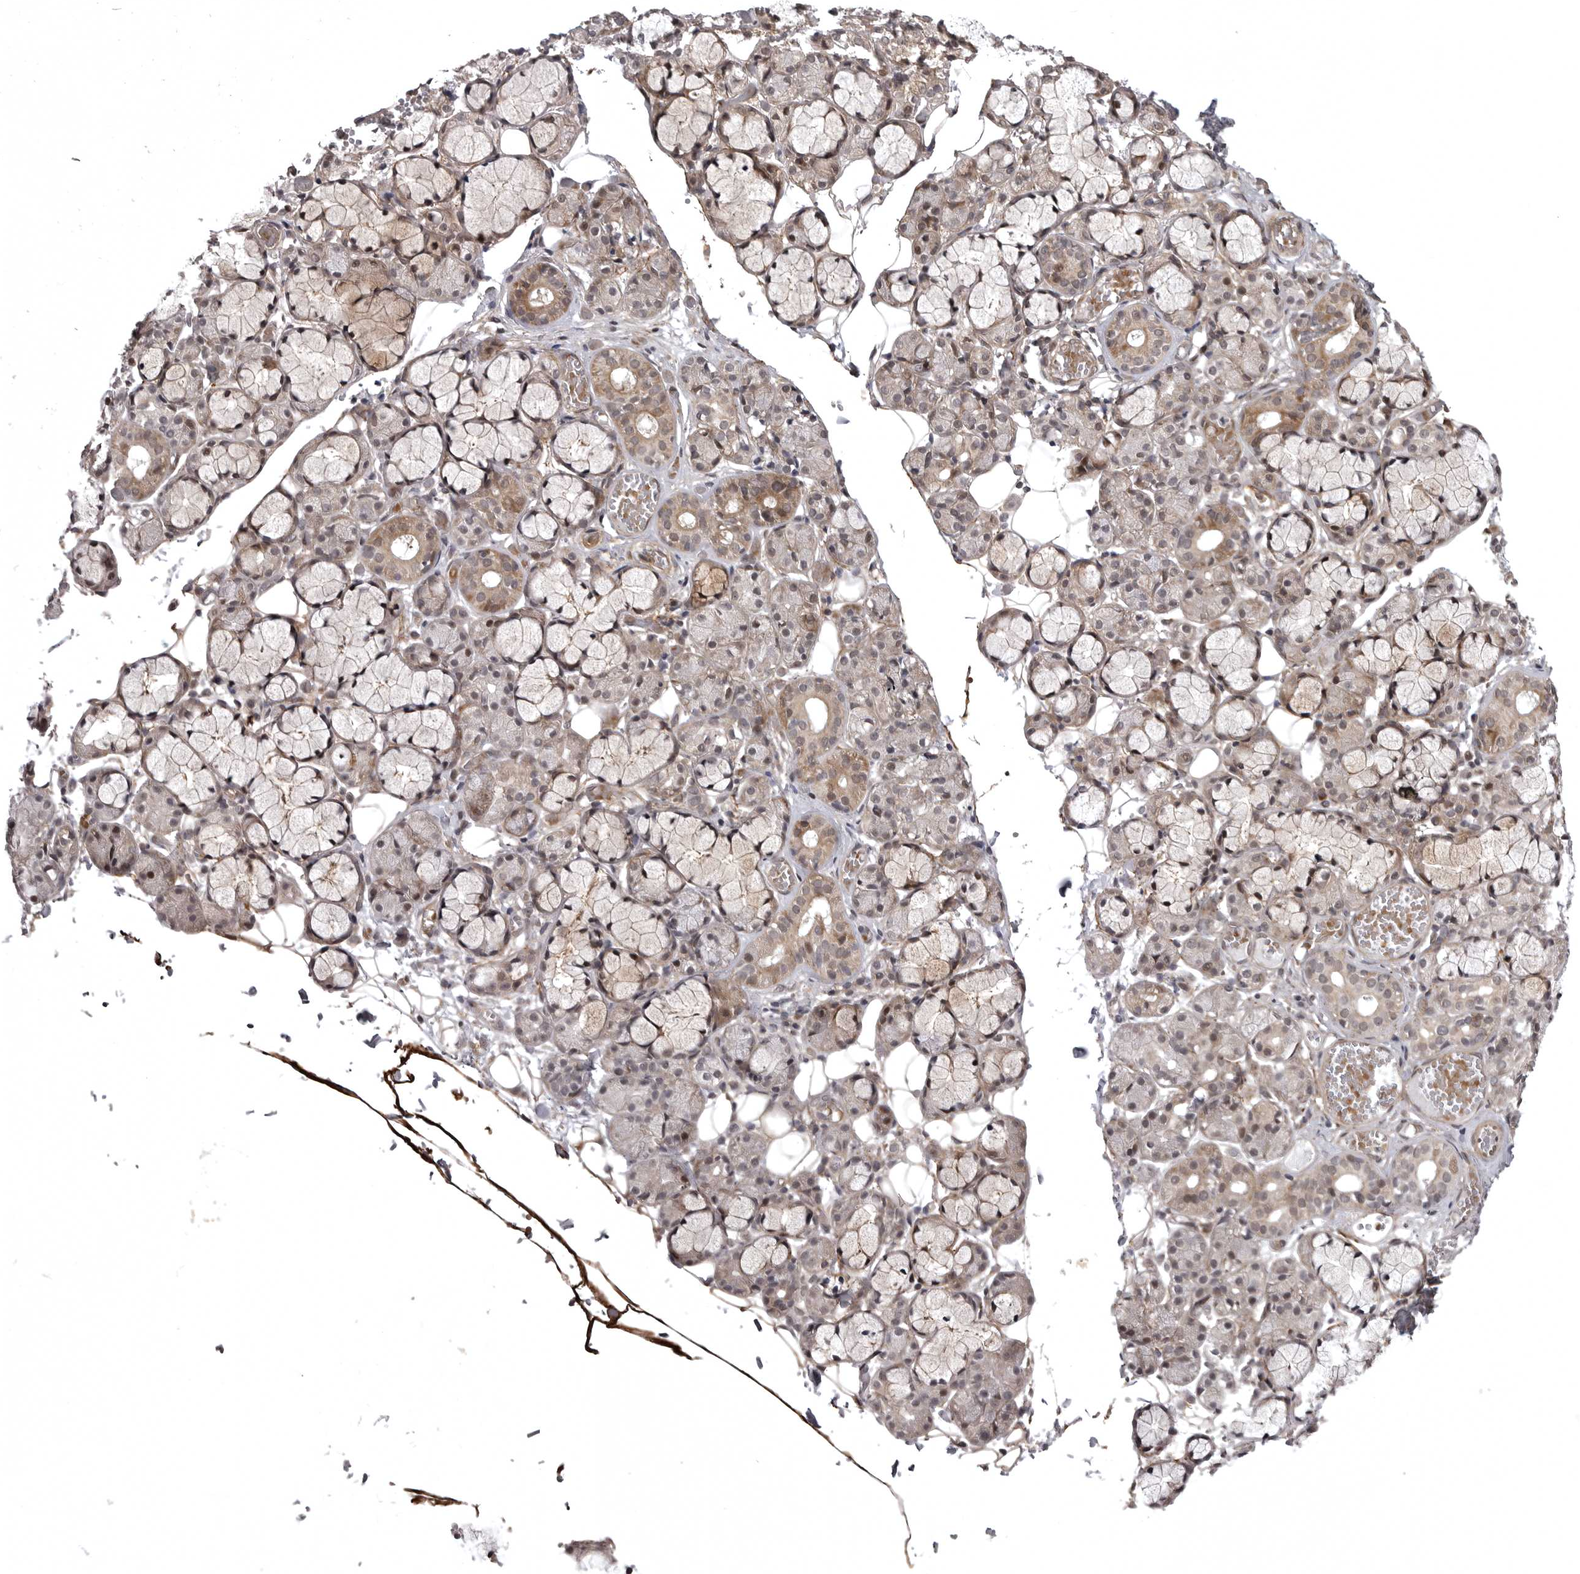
{"staining": {"intensity": "moderate", "quantity": "25%-75%", "location": "cytoplasmic/membranous,nuclear"}, "tissue": "salivary gland", "cell_type": "Glandular cells", "image_type": "normal", "snomed": [{"axis": "morphology", "description": "Normal tissue, NOS"}, {"axis": "topography", "description": "Salivary gland"}], "caption": "A brown stain highlights moderate cytoplasmic/membranous,nuclear expression of a protein in glandular cells of normal salivary gland. (DAB IHC with brightfield microscopy, high magnification).", "gene": "SNX16", "patient": {"sex": "male", "age": 63}}